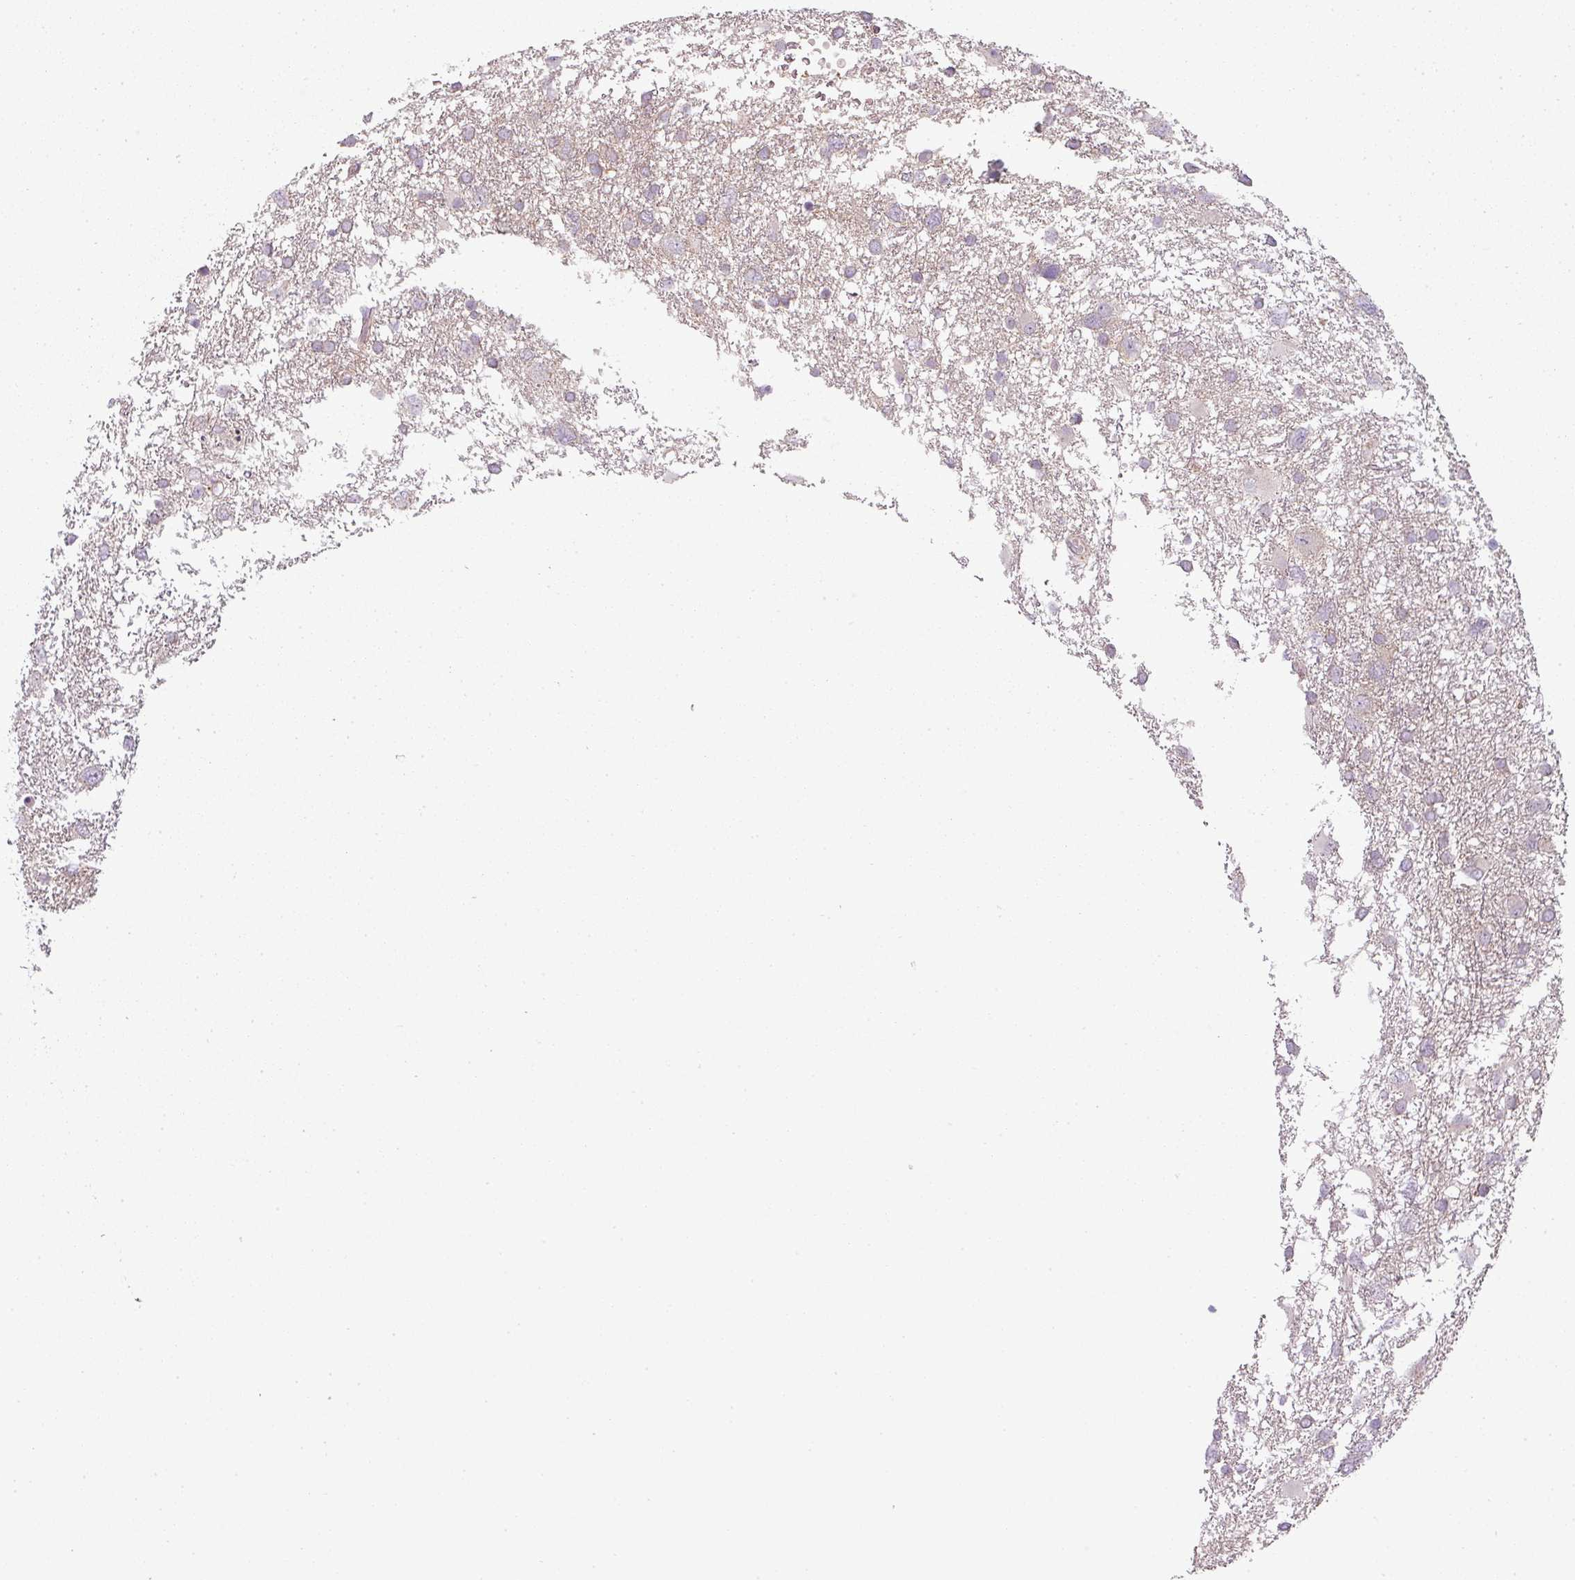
{"staining": {"intensity": "negative", "quantity": "none", "location": "none"}, "tissue": "glioma", "cell_type": "Tumor cells", "image_type": "cancer", "snomed": [{"axis": "morphology", "description": "Glioma, malignant, High grade"}, {"axis": "topography", "description": "Brain"}], "caption": "High power microscopy photomicrograph of an IHC micrograph of glioma, revealing no significant expression in tumor cells. (DAB IHC with hematoxylin counter stain).", "gene": "SLC16A9", "patient": {"sex": "male", "age": 61}}